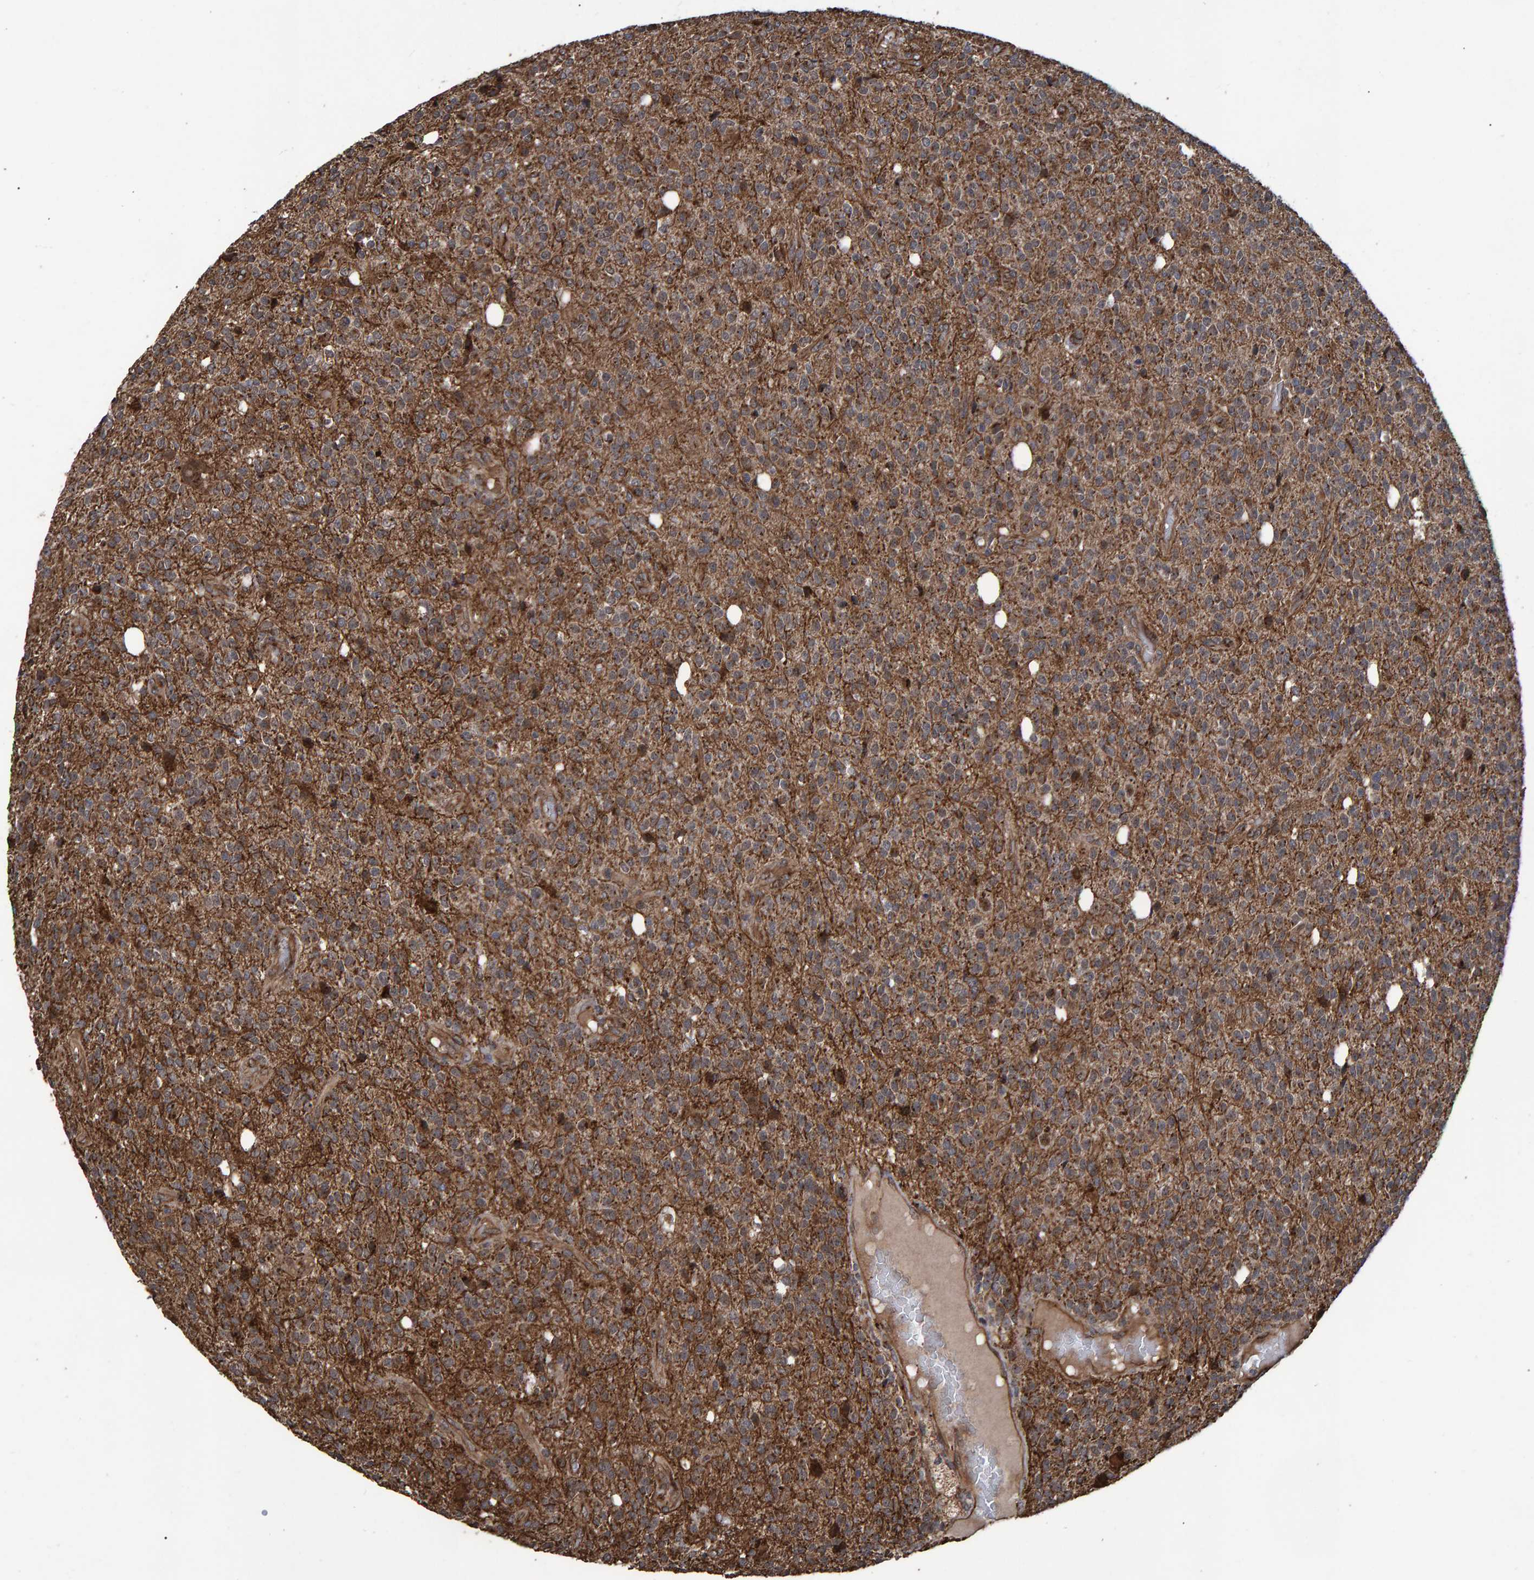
{"staining": {"intensity": "moderate", "quantity": ">75%", "location": "cytoplasmic/membranous"}, "tissue": "glioma", "cell_type": "Tumor cells", "image_type": "cancer", "snomed": [{"axis": "morphology", "description": "Glioma, malignant, High grade"}, {"axis": "topography", "description": "Brain"}], "caption": "Human malignant glioma (high-grade) stained with a brown dye shows moderate cytoplasmic/membranous positive staining in approximately >75% of tumor cells.", "gene": "TRIM68", "patient": {"sex": "male", "age": 34}}